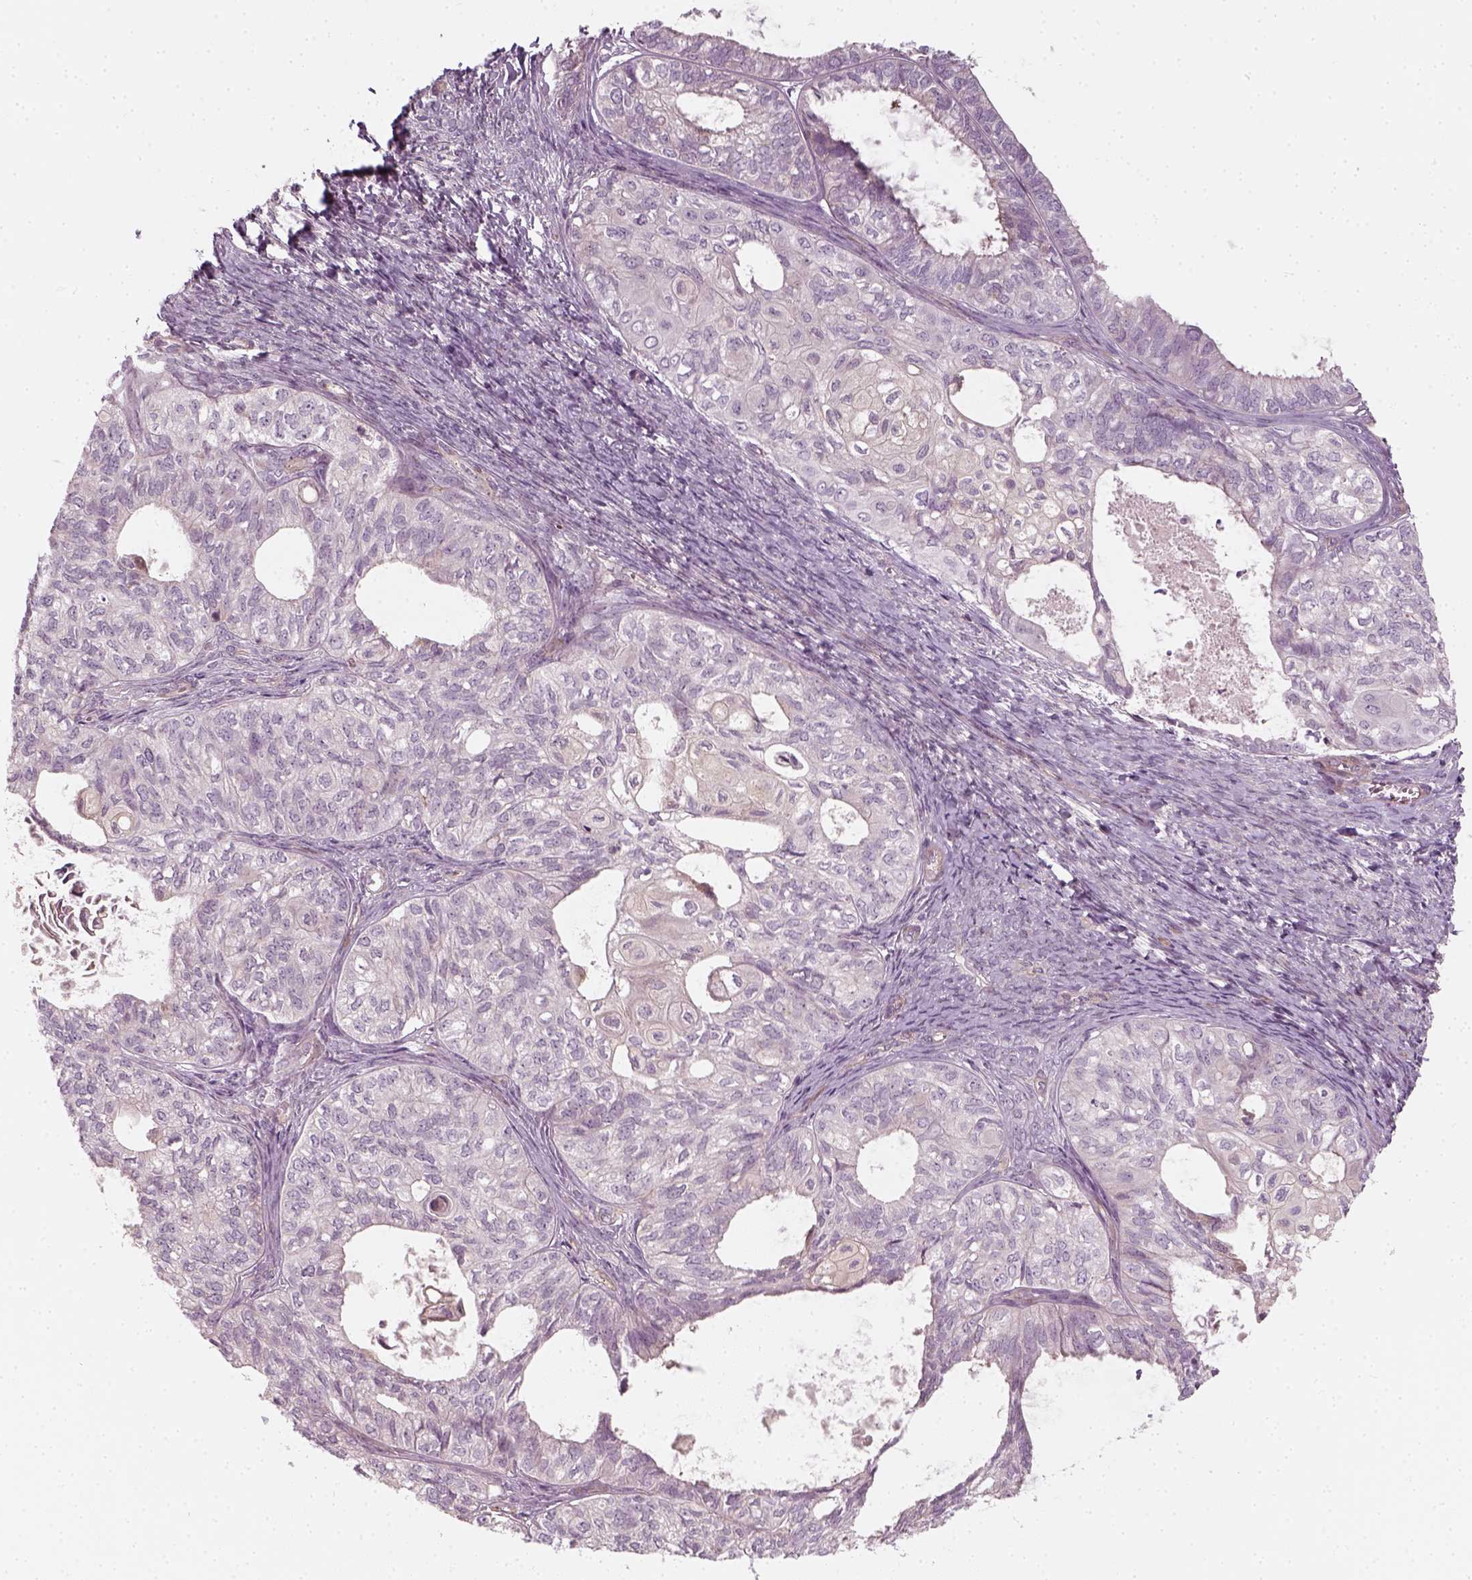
{"staining": {"intensity": "negative", "quantity": "none", "location": "none"}, "tissue": "ovarian cancer", "cell_type": "Tumor cells", "image_type": "cancer", "snomed": [{"axis": "morphology", "description": "Carcinoma, endometroid"}, {"axis": "topography", "description": "Ovary"}], "caption": "Human endometroid carcinoma (ovarian) stained for a protein using immunohistochemistry (IHC) demonstrates no expression in tumor cells.", "gene": "DNASE1L1", "patient": {"sex": "female", "age": 64}}